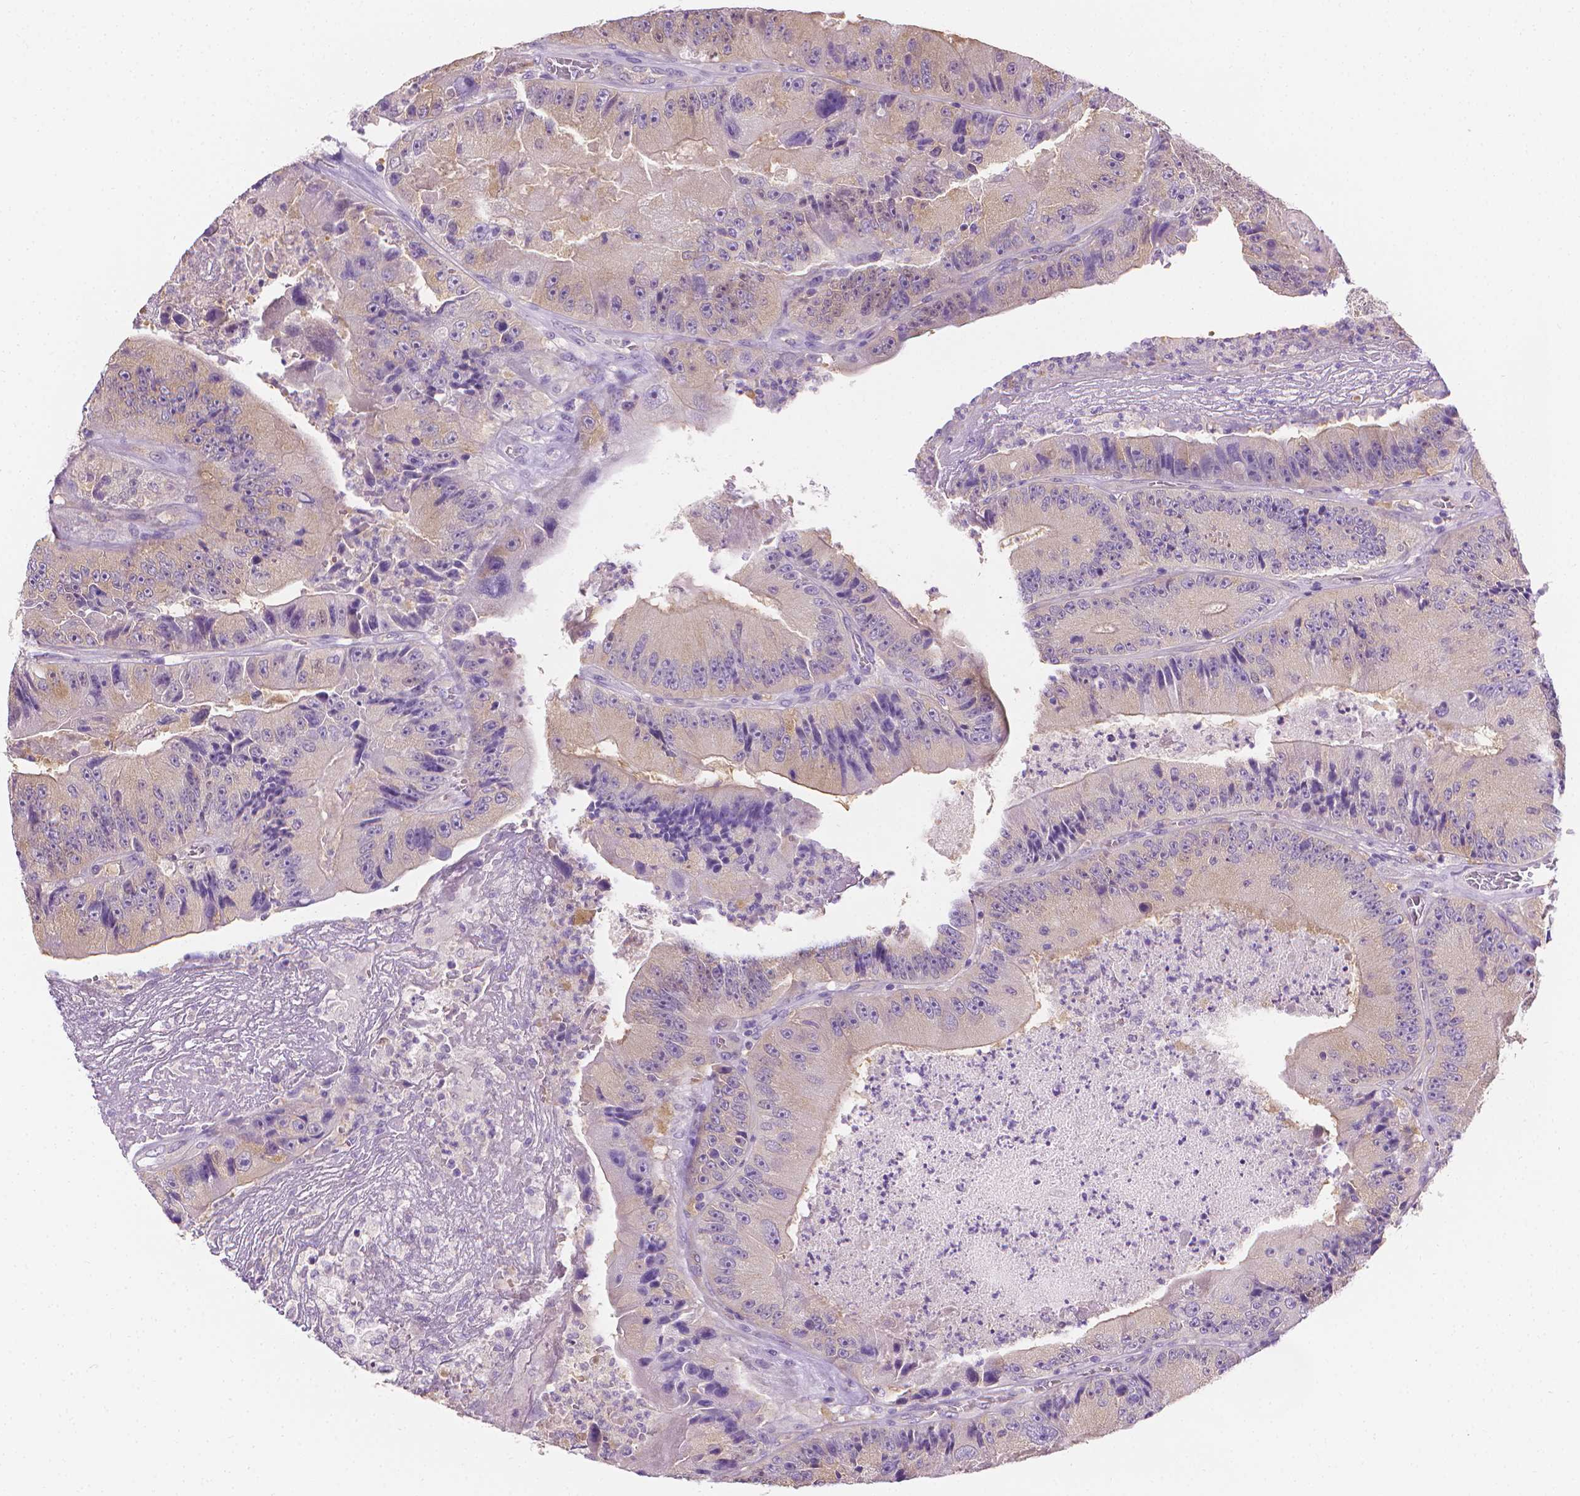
{"staining": {"intensity": "weak", "quantity": ">75%", "location": "cytoplasmic/membranous"}, "tissue": "colorectal cancer", "cell_type": "Tumor cells", "image_type": "cancer", "snomed": [{"axis": "morphology", "description": "Adenocarcinoma, NOS"}, {"axis": "topography", "description": "Colon"}], "caption": "An IHC photomicrograph of neoplastic tissue is shown. Protein staining in brown highlights weak cytoplasmic/membranous positivity in colorectal adenocarcinoma within tumor cells. Nuclei are stained in blue.", "gene": "FASN", "patient": {"sex": "female", "age": 86}}